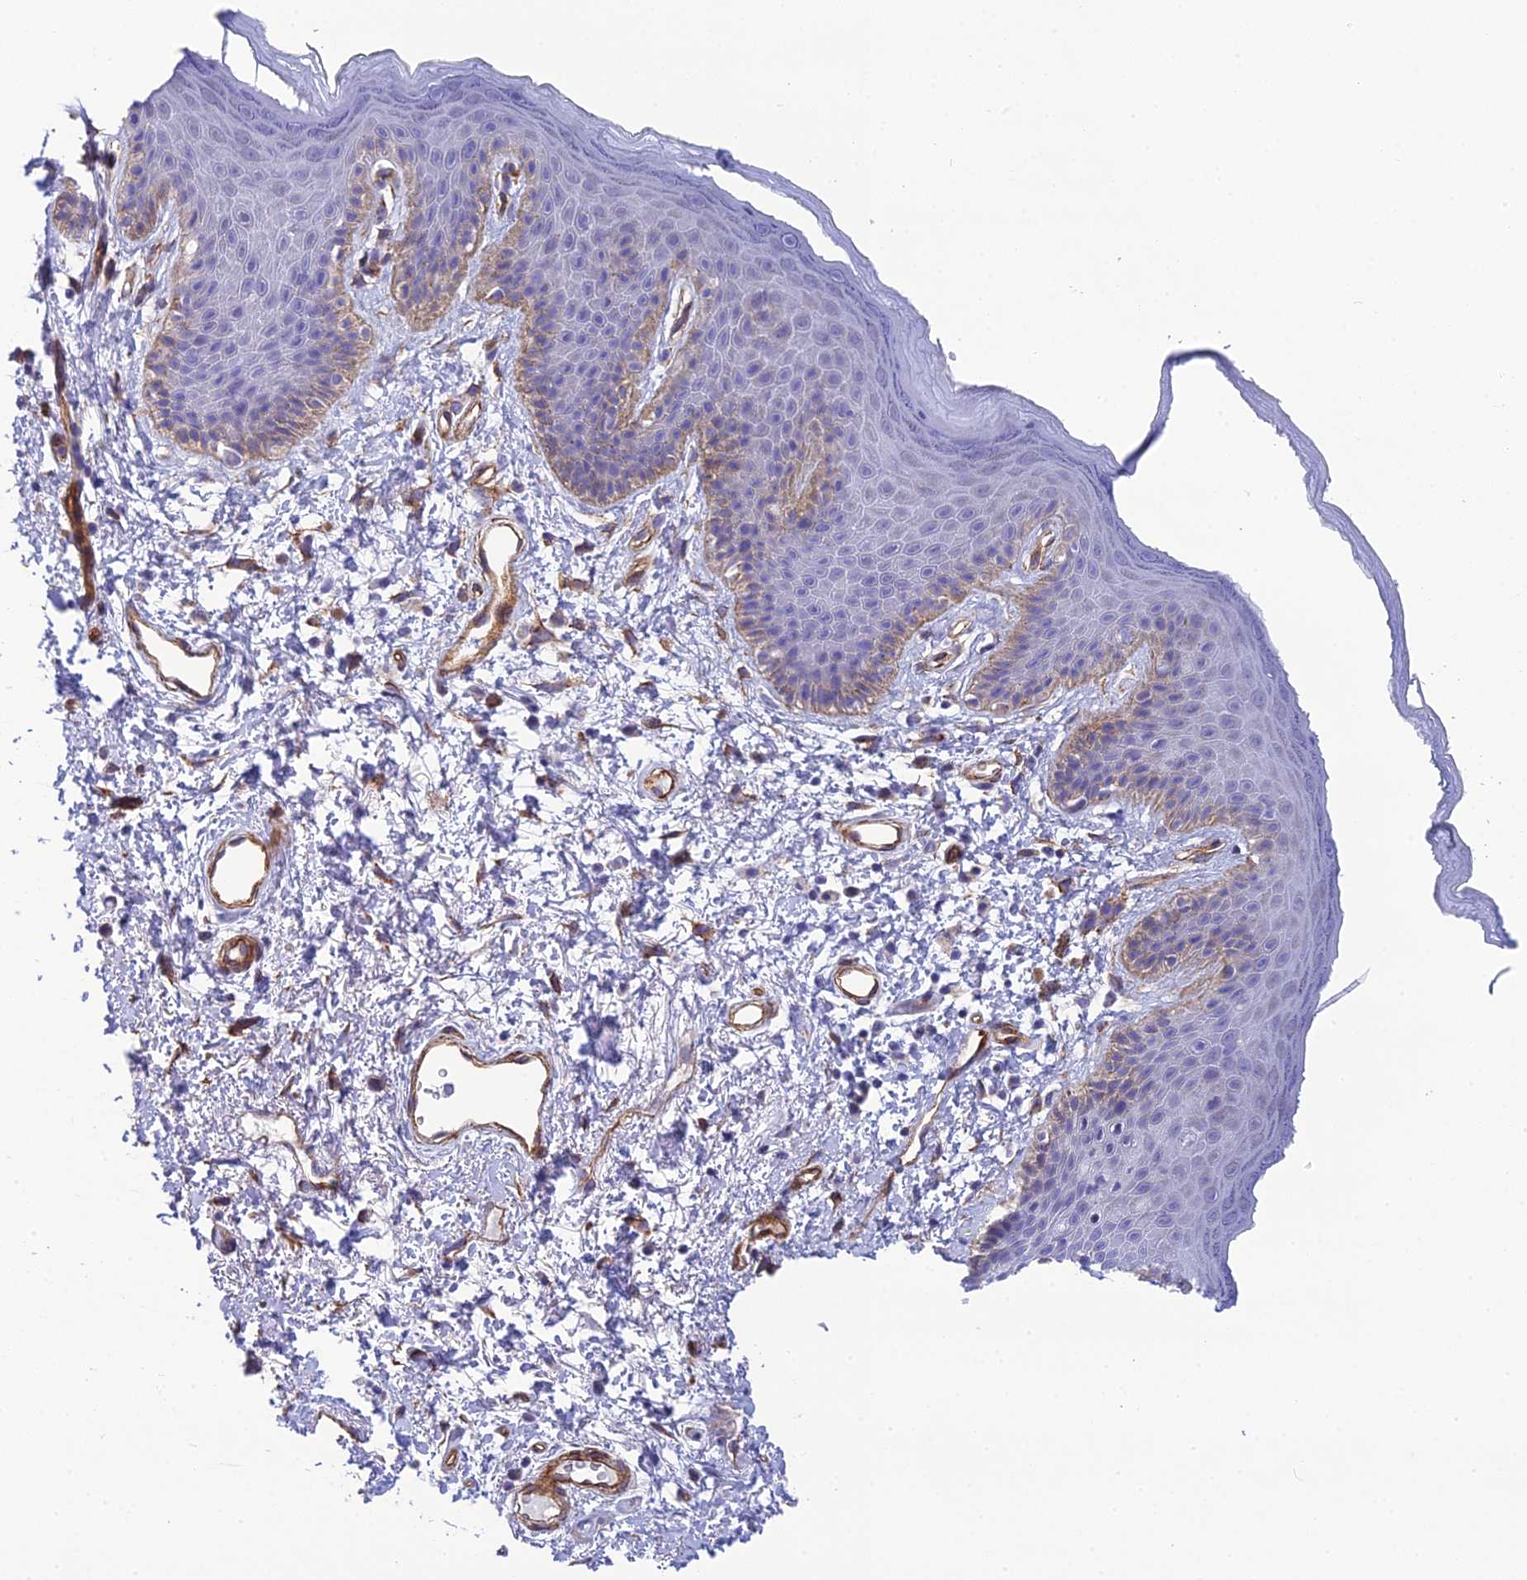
{"staining": {"intensity": "moderate", "quantity": "<25%", "location": "cytoplasmic/membranous"}, "tissue": "skin", "cell_type": "Epidermal cells", "image_type": "normal", "snomed": [{"axis": "morphology", "description": "Normal tissue, NOS"}, {"axis": "topography", "description": "Anal"}], "caption": "Protein analysis of unremarkable skin reveals moderate cytoplasmic/membranous positivity in approximately <25% of epidermal cells. The staining was performed using DAB to visualize the protein expression in brown, while the nuclei were stained in blue with hematoxylin (Magnification: 20x).", "gene": "POMGNT1", "patient": {"sex": "female", "age": 46}}